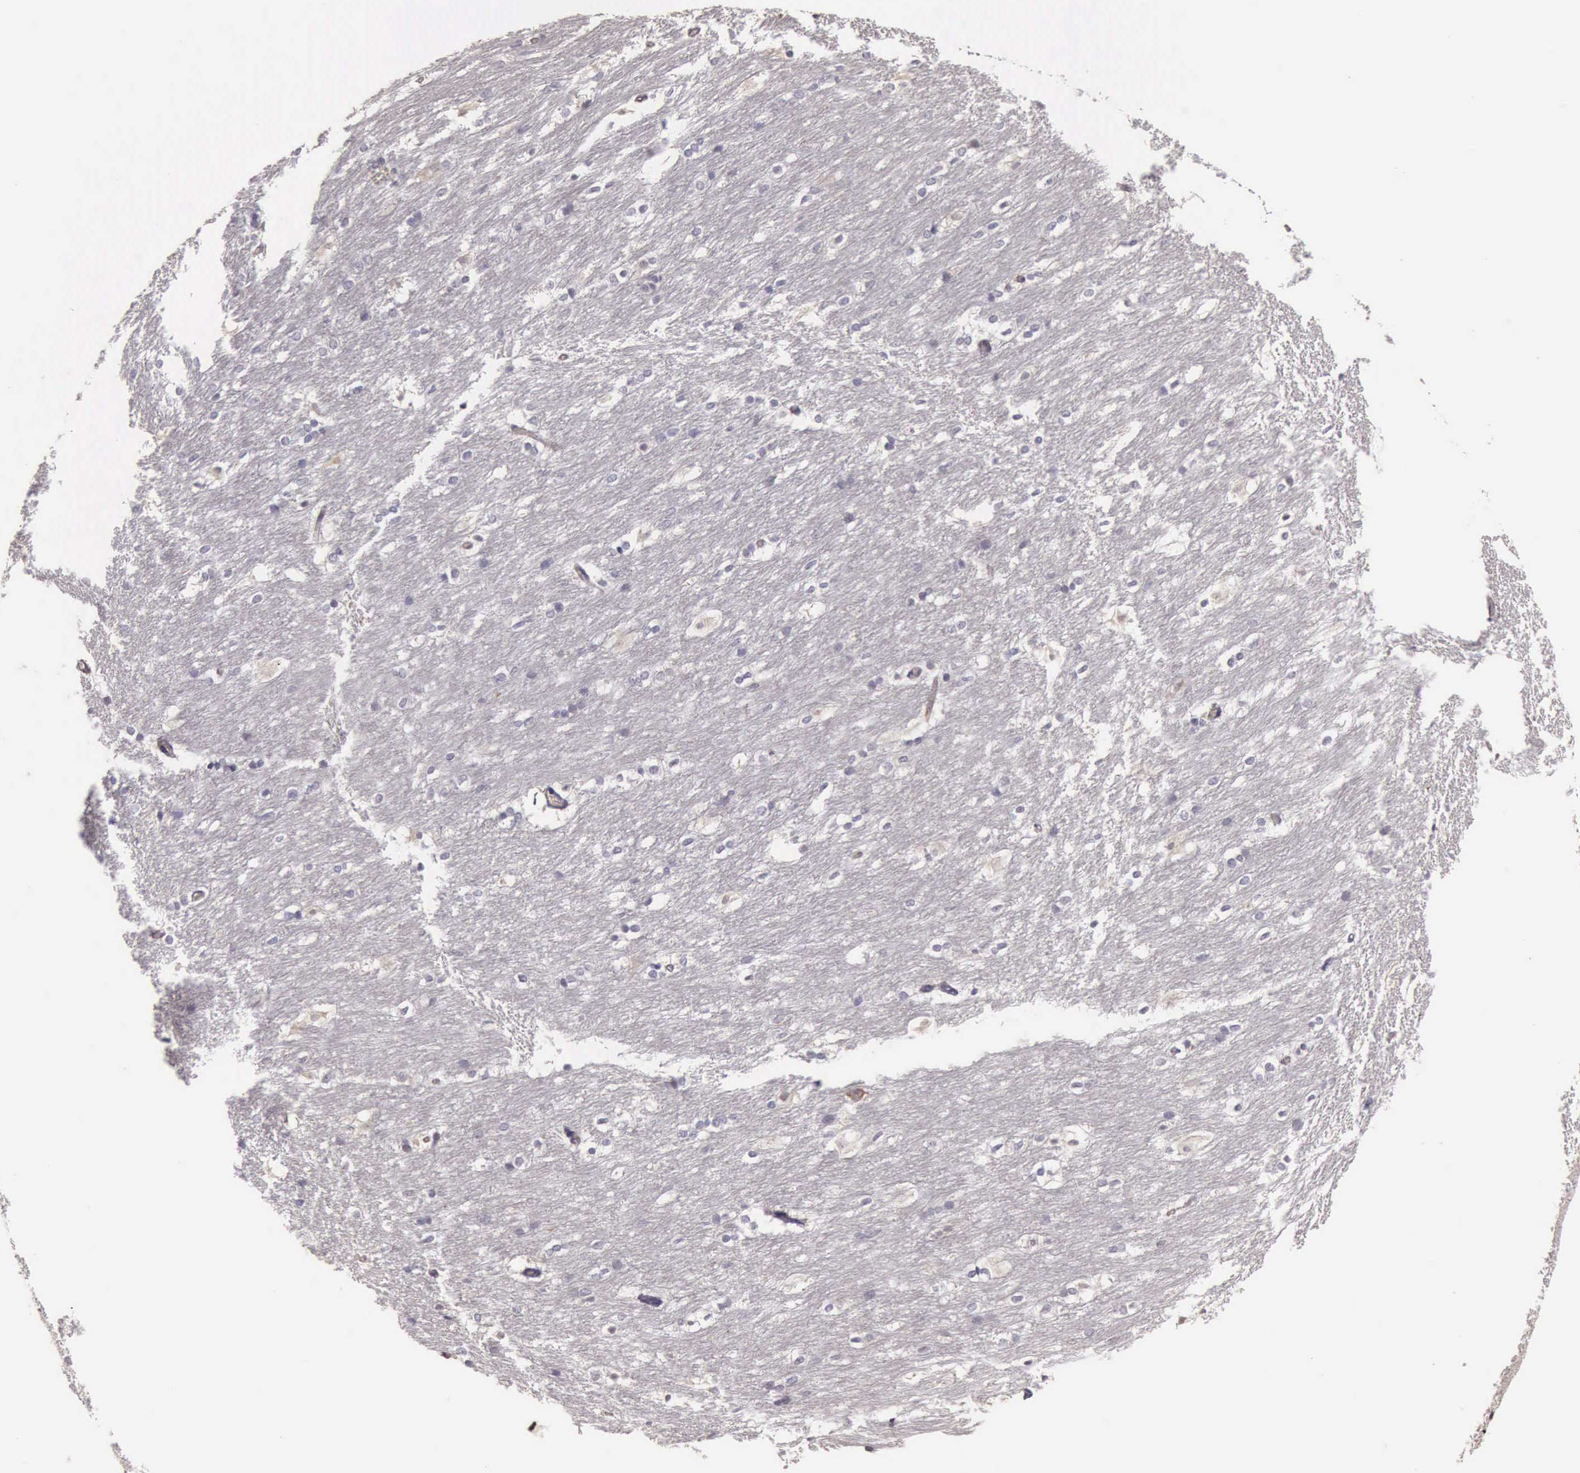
{"staining": {"intensity": "negative", "quantity": "none", "location": "none"}, "tissue": "caudate", "cell_type": "Glial cells", "image_type": "normal", "snomed": [{"axis": "morphology", "description": "Normal tissue, NOS"}, {"axis": "topography", "description": "Lateral ventricle wall"}], "caption": "Image shows no protein positivity in glial cells of benign caudate. (Immunohistochemistry (ihc), brightfield microscopy, high magnification).", "gene": "TCEANC", "patient": {"sex": "female", "age": 19}}